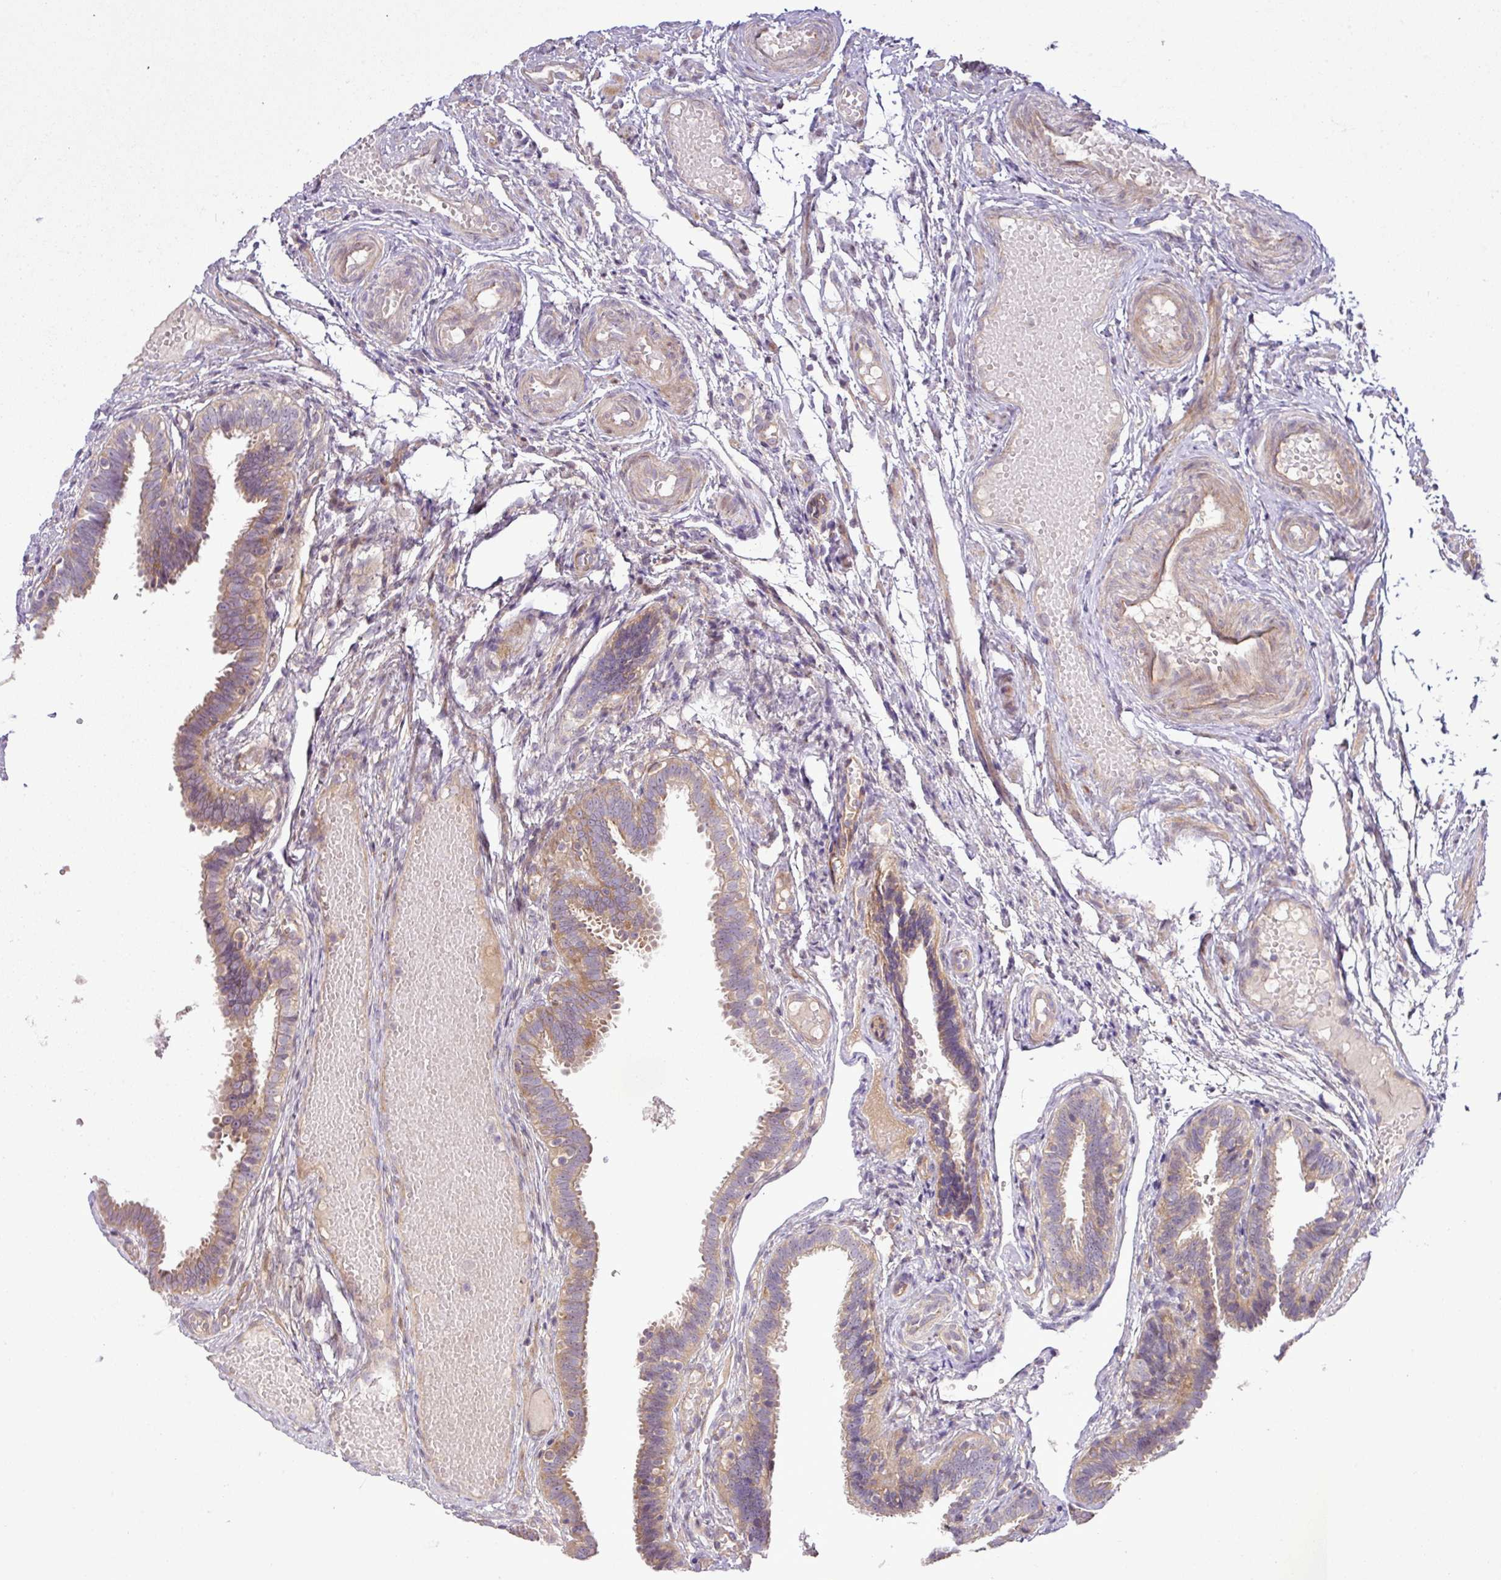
{"staining": {"intensity": "weak", "quantity": "25%-75%", "location": "cytoplasmic/membranous"}, "tissue": "fallopian tube", "cell_type": "Glandular cells", "image_type": "normal", "snomed": [{"axis": "morphology", "description": "Normal tissue, NOS"}, {"axis": "topography", "description": "Fallopian tube"}], "caption": "The histopathology image exhibits staining of normal fallopian tube, revealing weak cytoplasmic/membranous protein staining (brown color) within glandular cells. (IHC, brightfield microscopy, high magnification).", "gene": "COX18", "patient": {"sex": "female", "age": 37}}